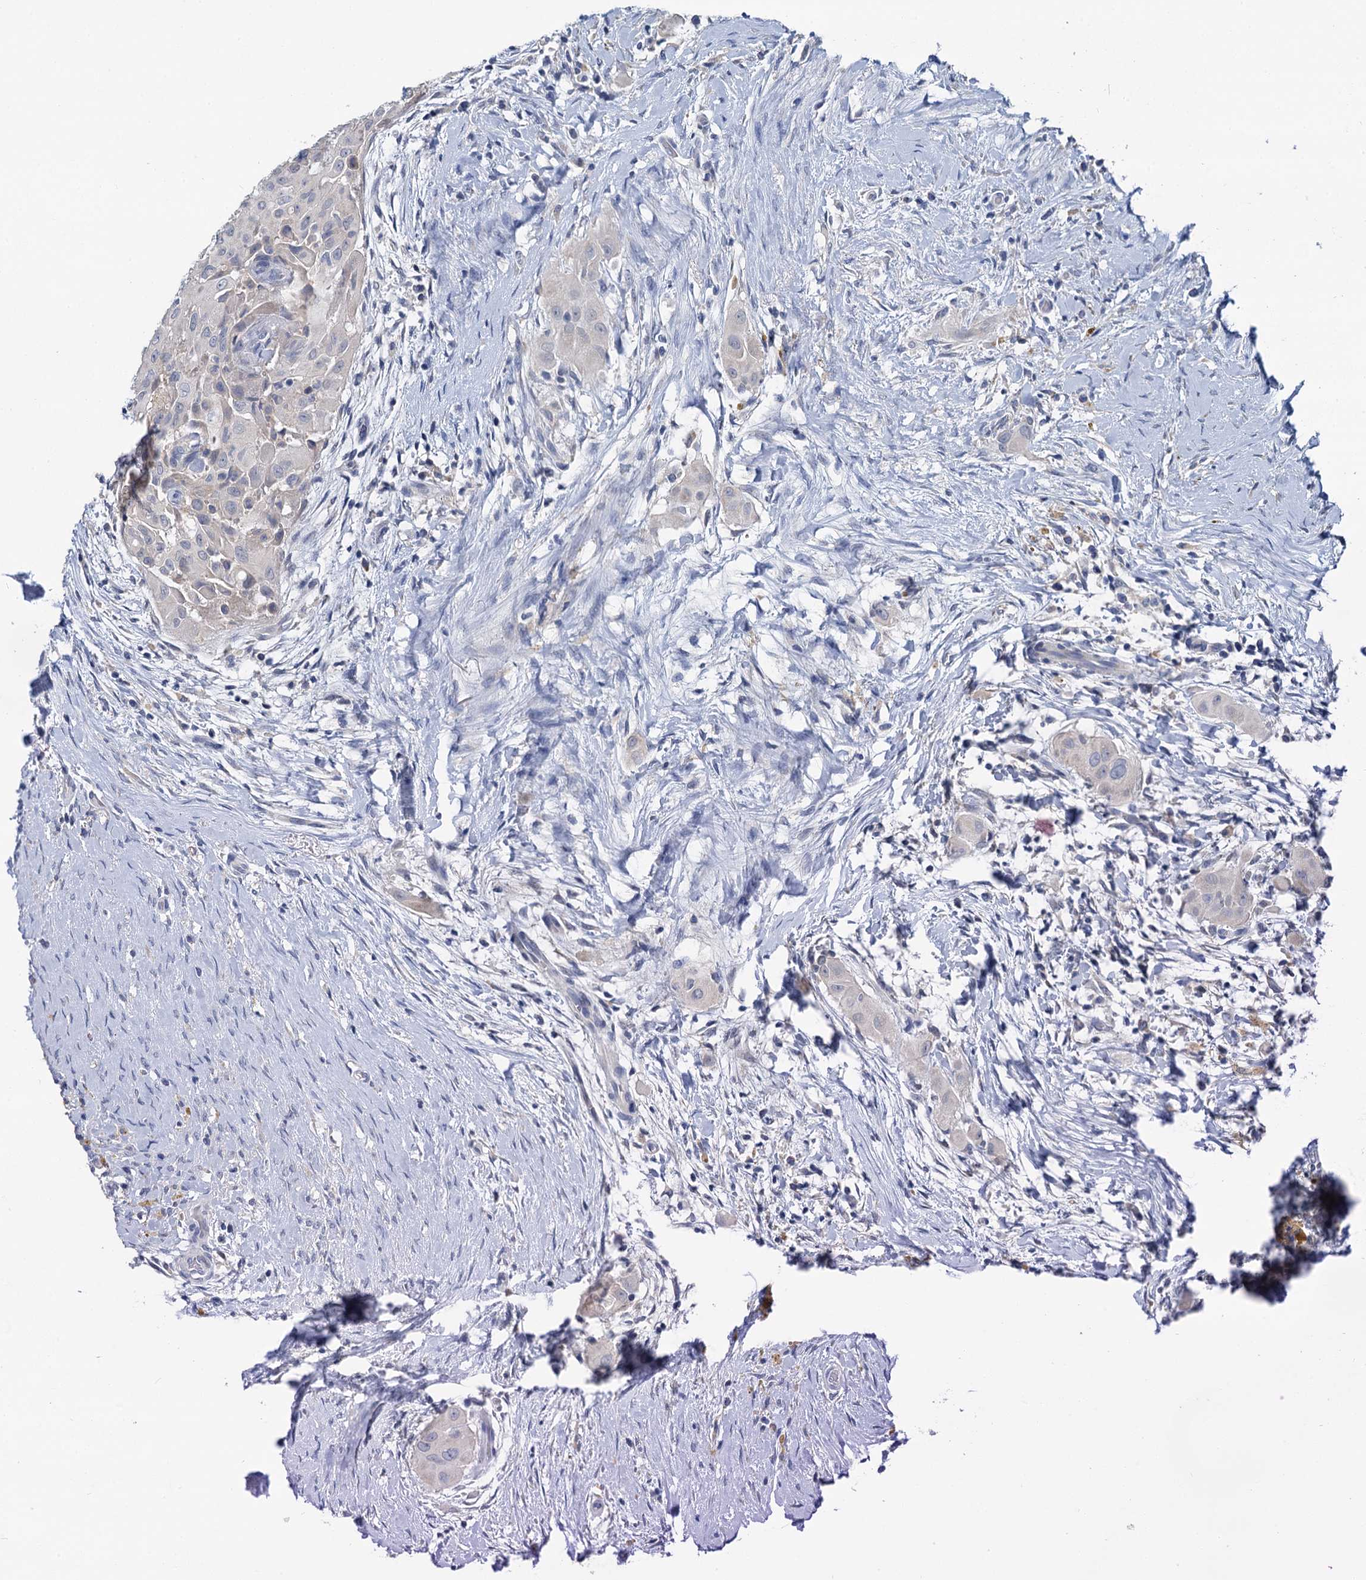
{"staining": {"intensity": "negative", "quantity": "none", "location": "none"}, "tissue": "thyroid cancer", "cell_type": "Tumor cells", "image_type": "cancer", "snomed": [{"axis": "morphology", "description": "Papillary adenocarcinoma, NOS"}, {"axis": "topography", "description": "Thyroid gland"}], "caption": "Thyroid papillary adenocarcinoma stained for a protein using immunohistochemistry (IHC) demonstrates no positivity tumor cells.", "gene": "ANKRD42", "patient": {"sex": "female", "age": 59}}